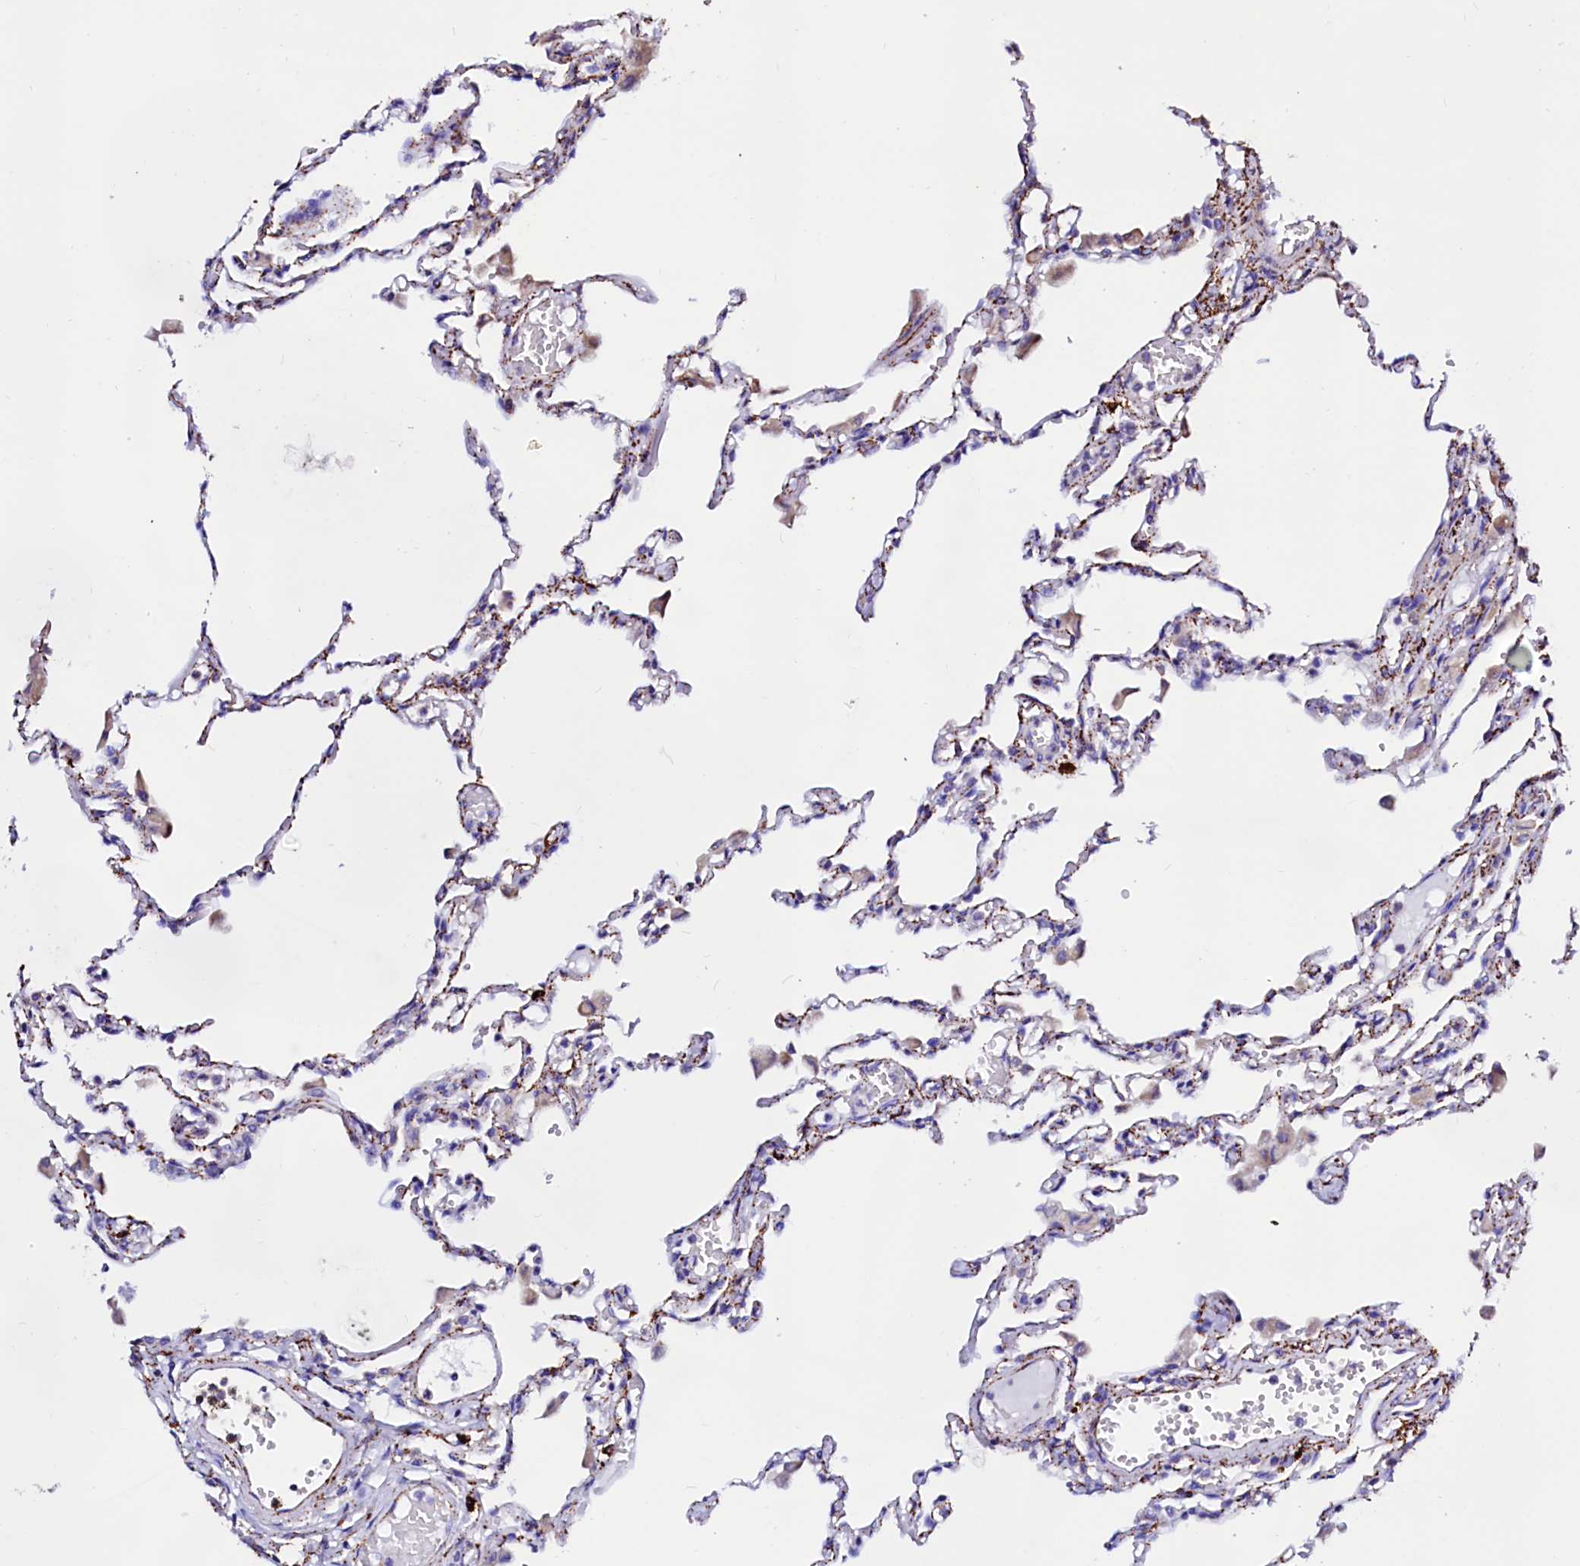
{"staining": {"intensity": "strong", "quantity": "<25%", "location": "cytoplasmic/membranous"}, "tissue": "lung", "cell_type": "Alveolar cells", "image_type": "normal", "snomed": [{"axis": "morphology", "description": "Normal tissue, NOS"}, {"axis": "topography", "description": "Bronchus"}, {"axis": "topography", "description": "Lung"}], "caption": "A high-resolution micrograph shows immunohistochemistry staining of benign lung, which exhibits strong cytoplasmic/membranous staining in about <25% of alveolar cells. Using DAB (3,3'-diaminobenzidine) (brown) and hematoxylin (blue) stains, captured at high magnification using brightfield microscopy.", "gene": "MAOB", "patient": {"sex": "female", "age": 49}}